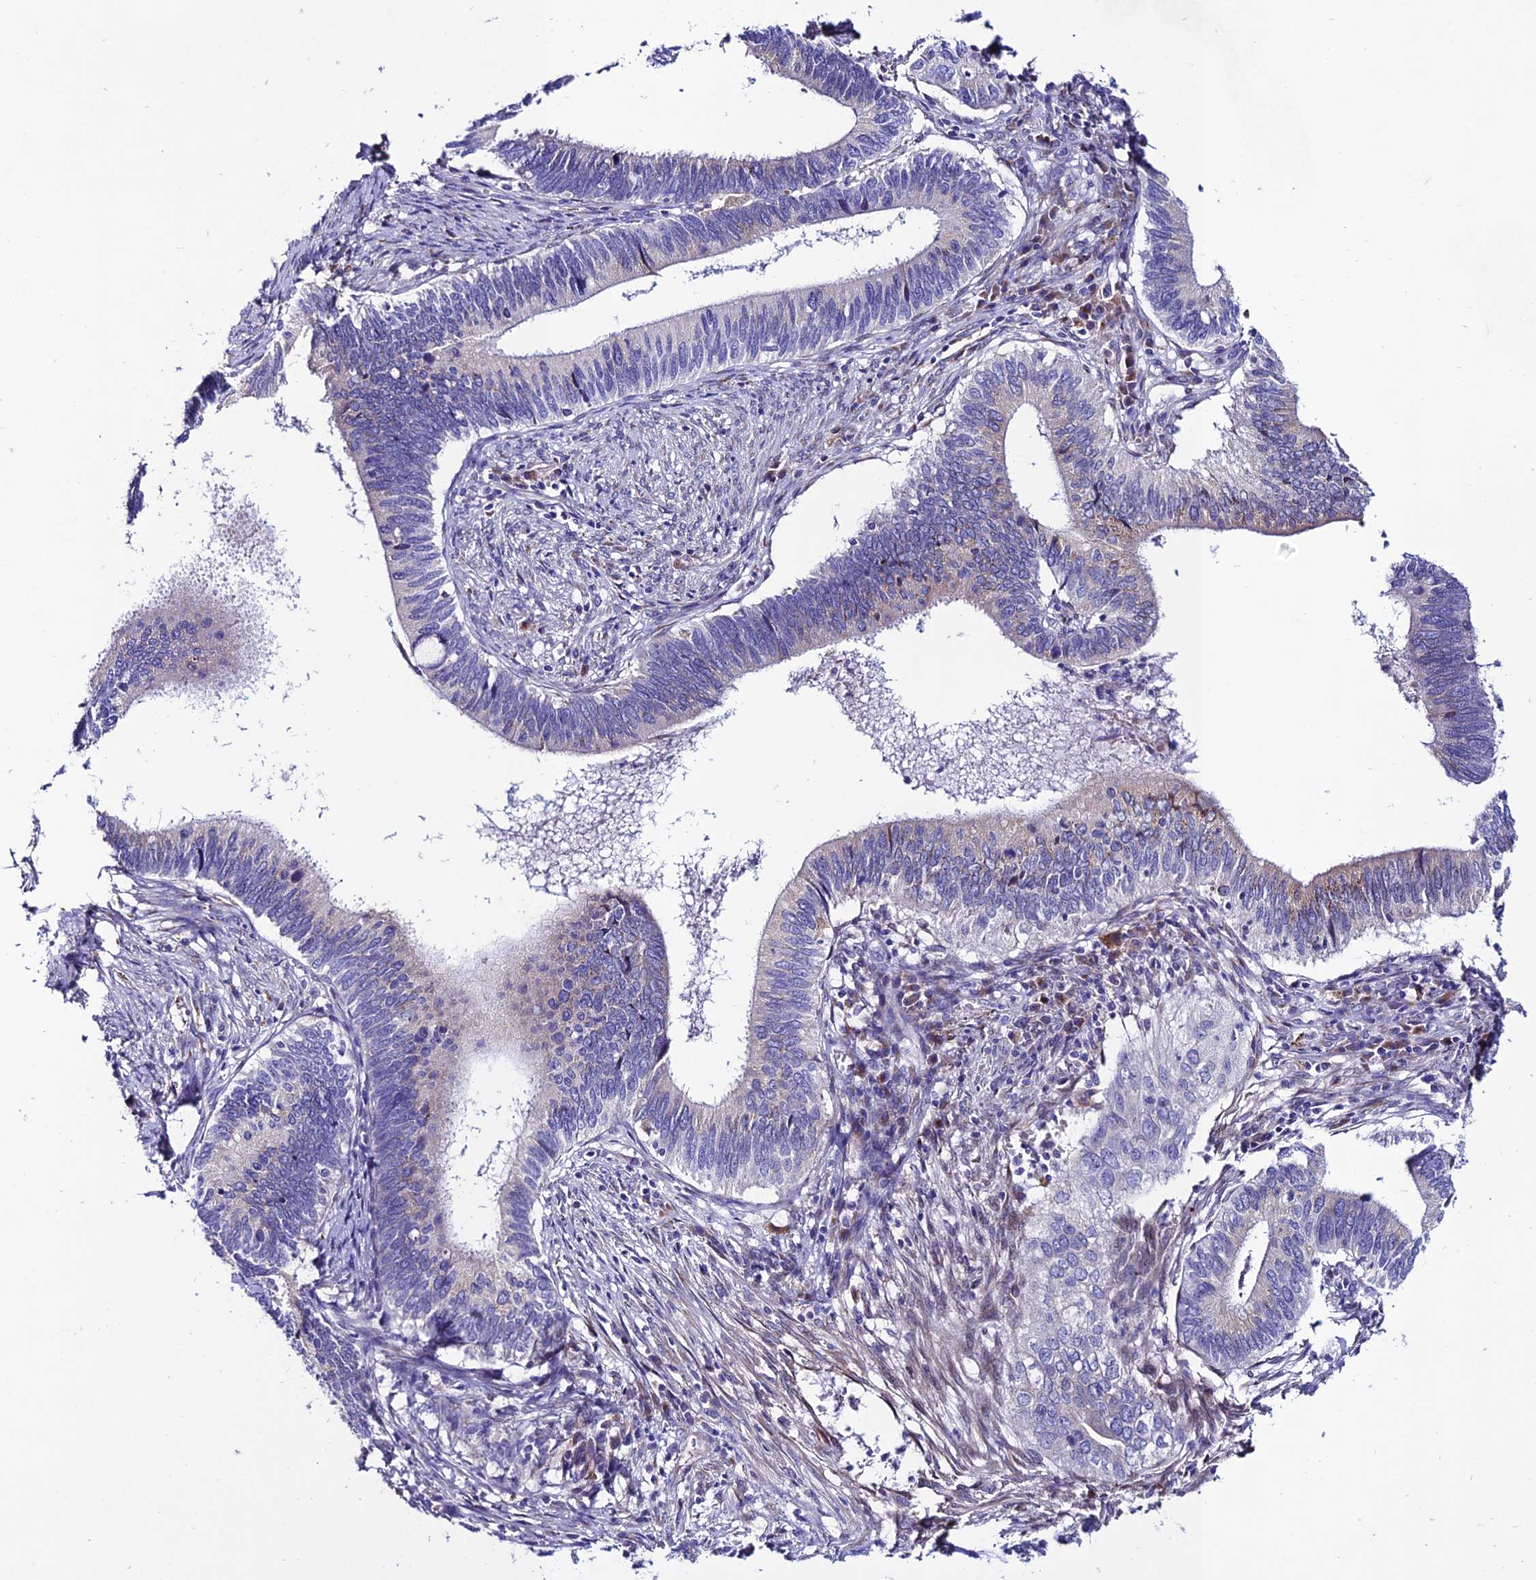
{"staining": {"intensity": "weak", "quantity": "<25%", "location": "cytoplasmic/membranous"}, "tissue": "cervical cancer", "cell_type": "Tumor cells", "image_type": "cancer", "snomed": [{"axis": "morphology", "description": "Adenocarcinoma, NOS"}, {"axis": "topography", "description": "Cervix"}], "caption": "Immunohistochemical staining of human cervical cancer (adenocarcinoma) exhibits no significant positivity in tumor cells.", "gene": "OR51Q1", "patient": {"sex": "female", "age": 42}}